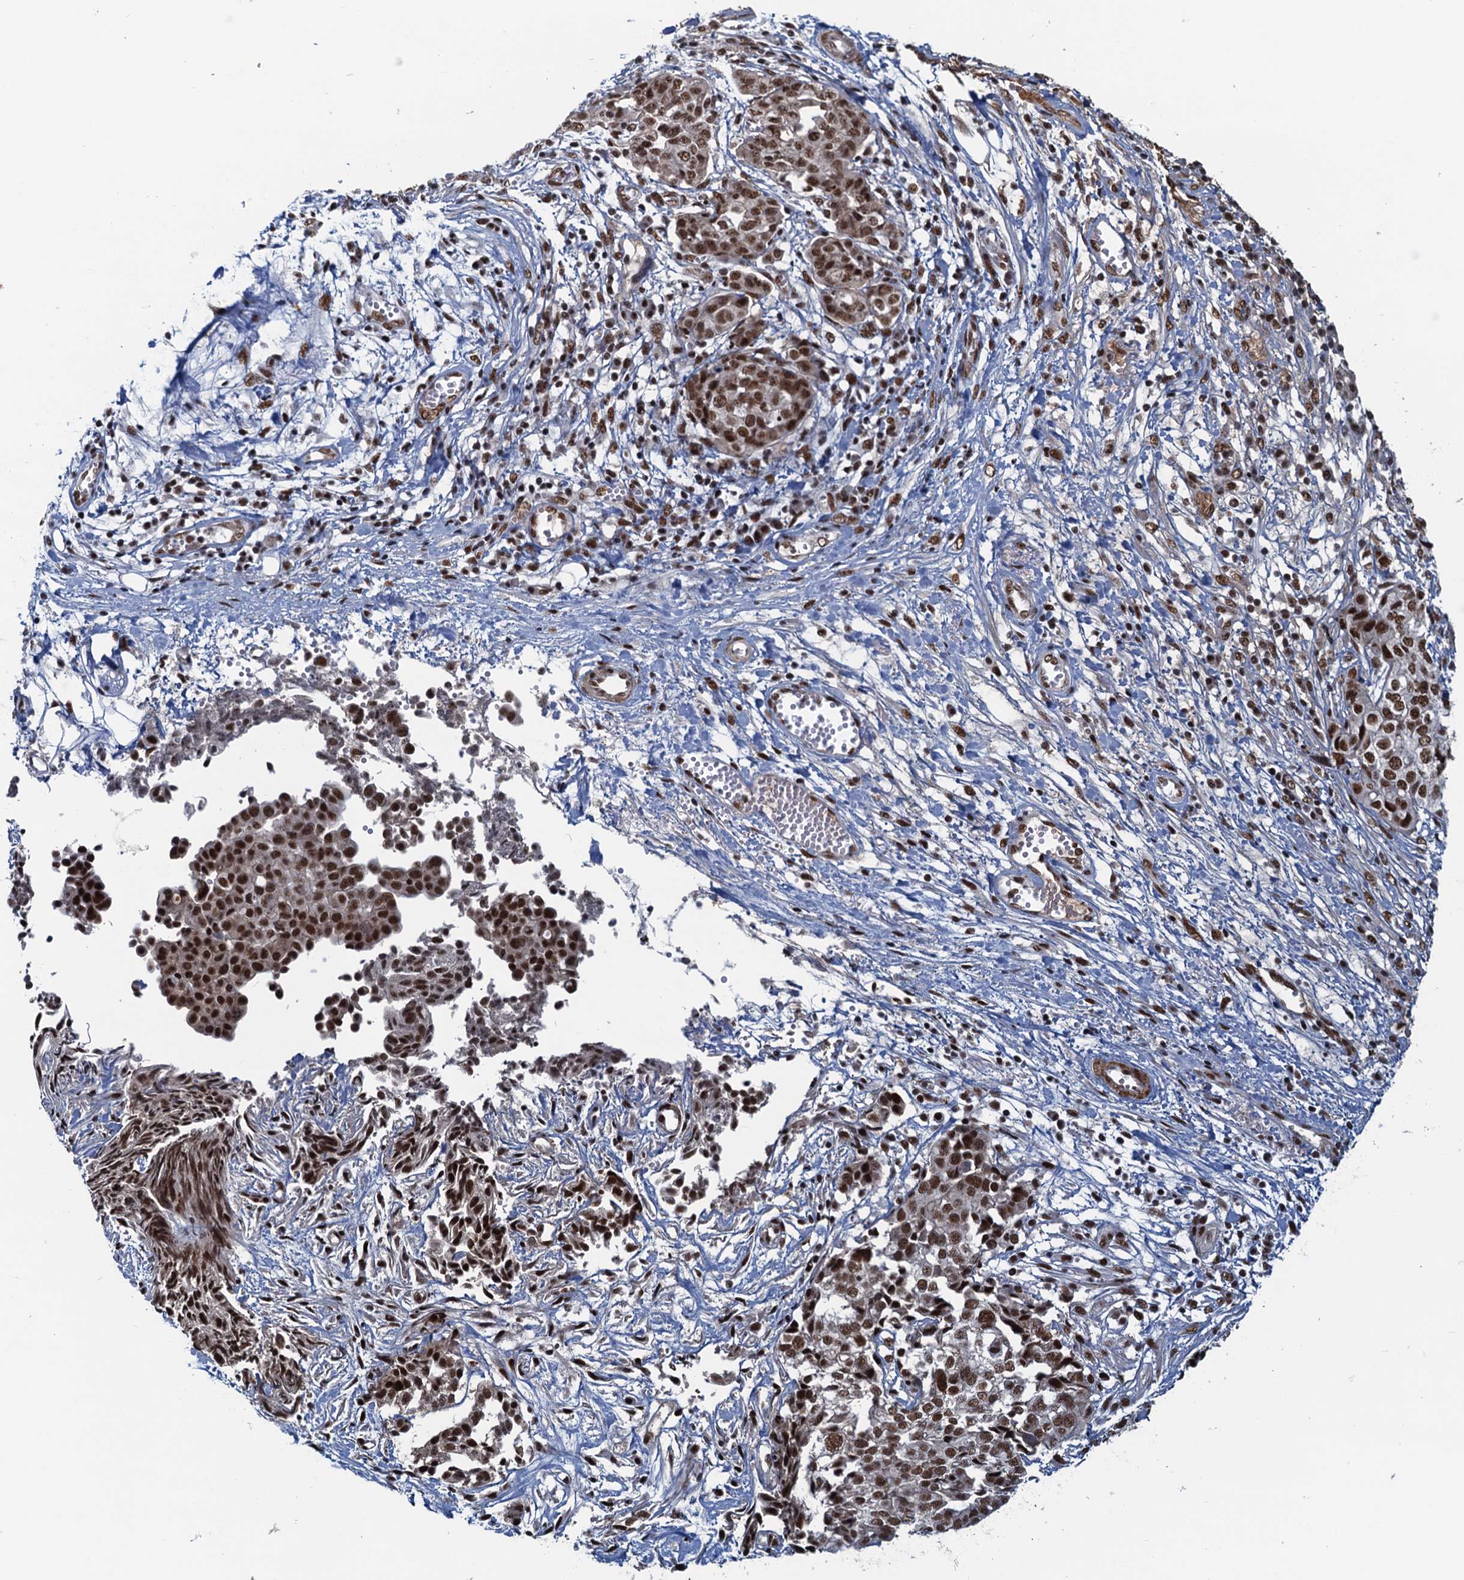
{"staining": {"intensity": "strong", "quantity": ">75%", "location": "nuclear"}, "tissue": "ovarian cancer", "cell_type": "Tumor cells", "image_type": "cancer", "snomed": [{"axis": "morphology", "description": "Cystadenocarcinoma, serous, NOS"}, {"axis": "topography", "description": "Soft tissue"}, {"axis": "topography", "description": "Ovary"}], "caption": "Immunohistochemical staining of ovarian cancer demonstrates high levels of strong nuclear protein staining in approximately >75% of tumor cells. The staining was performed using DAB, with brown indicating positive protein expression. Nuclei are stained blue with hematoxylin.", "gene": "ZC3H18", "patient": {"sex": "female", "age": 57}}